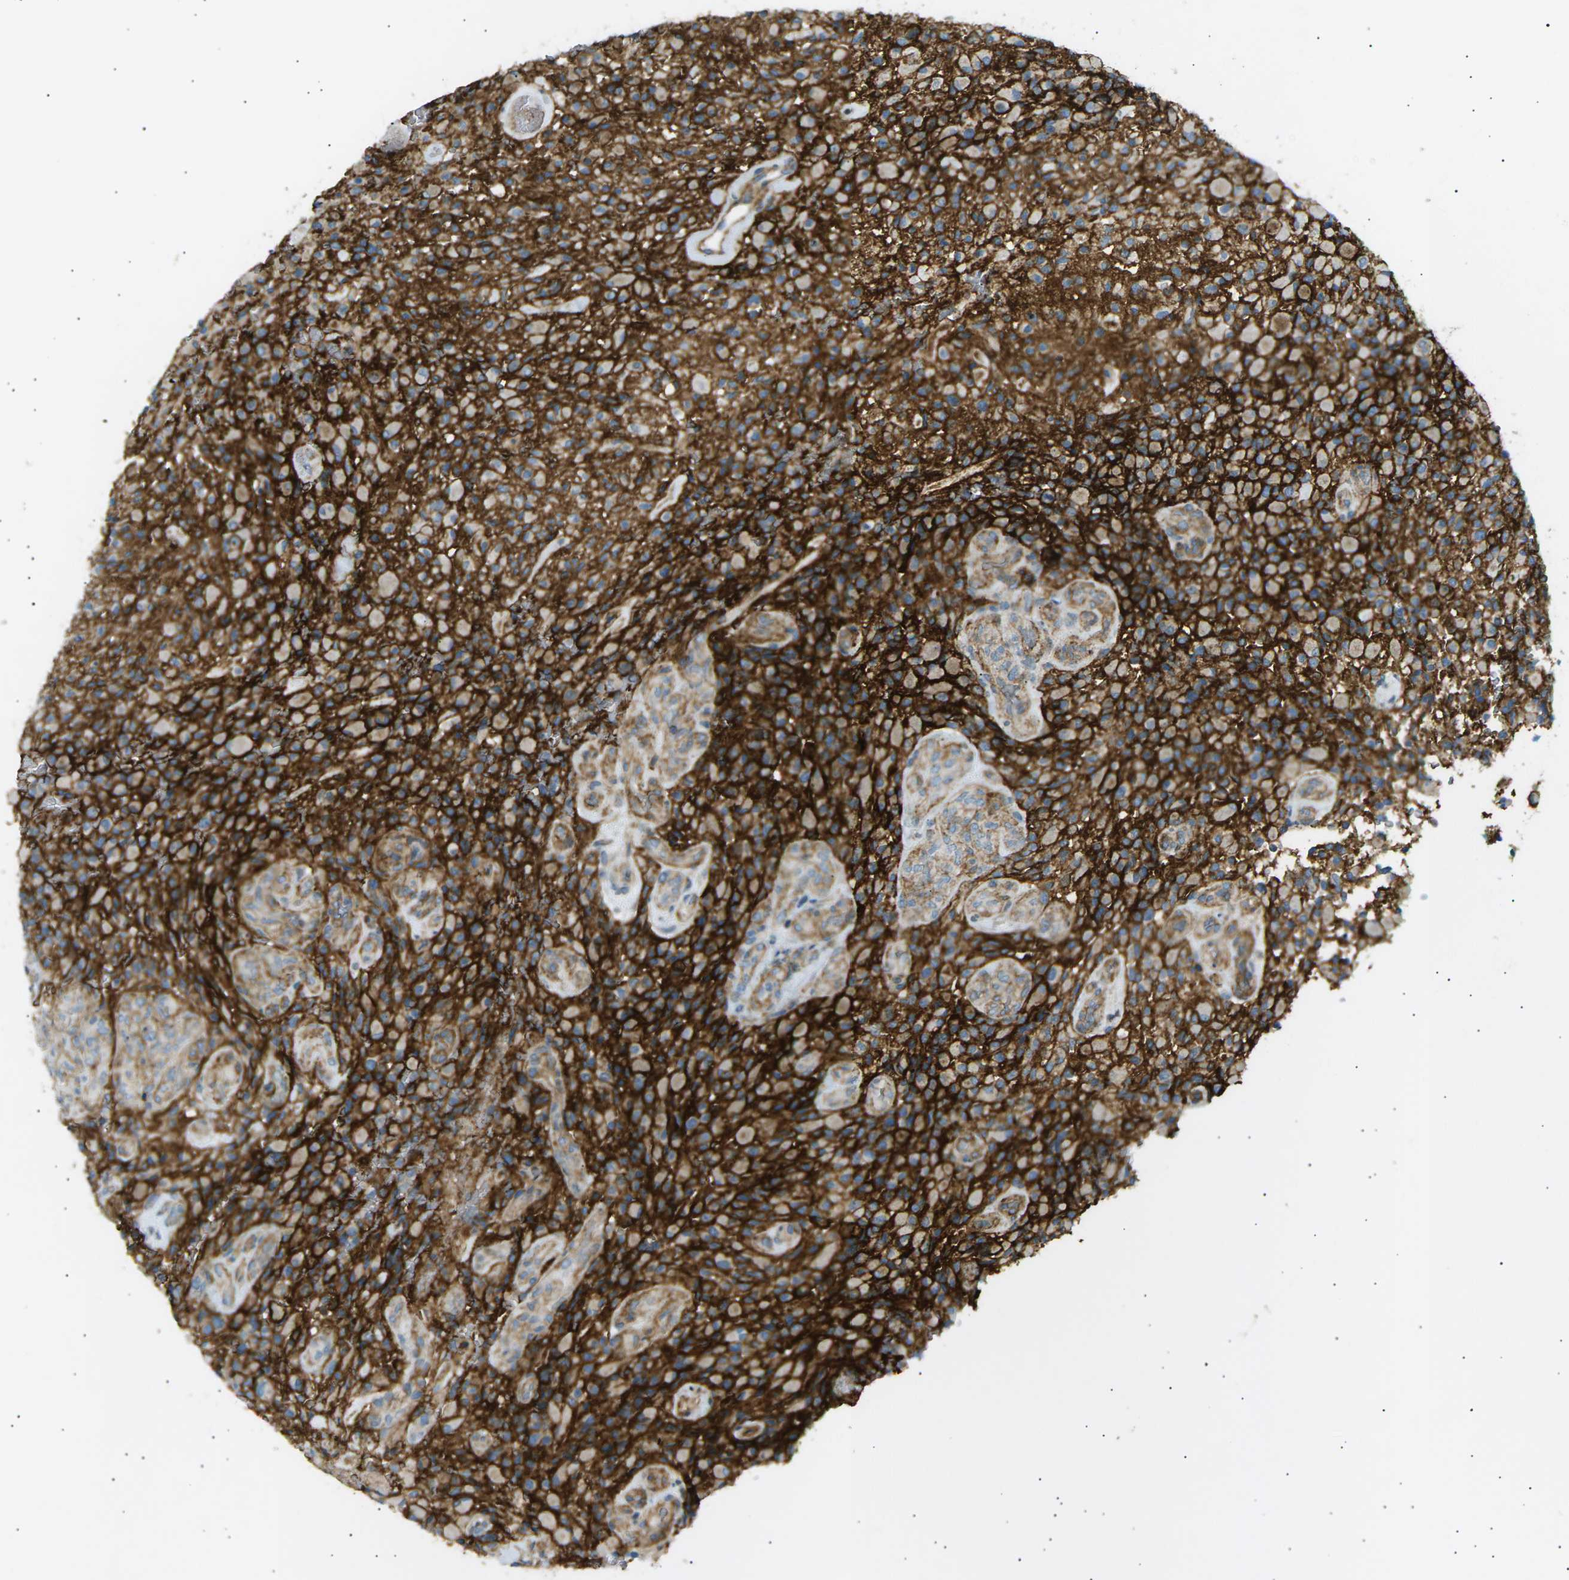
{"staining": {"intensity": "strong", "quantity": ">75%", "location": "cytoplasmic/membranous"}, "tissue": "glioma", "cell_type": "Tumor cells", "image_type": "cancer", "snomed": [{"axis": "morphology", "description": "Glioma, malignant, High grade"}, {"axis": "topography", "description": "Brain"}], "caption": "Immunohistochemical staining of human malignant glioma (high-grade) displays high levels of strong cytoplasmic/membranous expression in approximately >75% of tumor cells. (DAB (3,3'-diaminobenzidine) = brown stain, brightfield microscopy at high magnification).", "gene": "ATP2B4", "patient": {"sex": "male", "age": 71}}